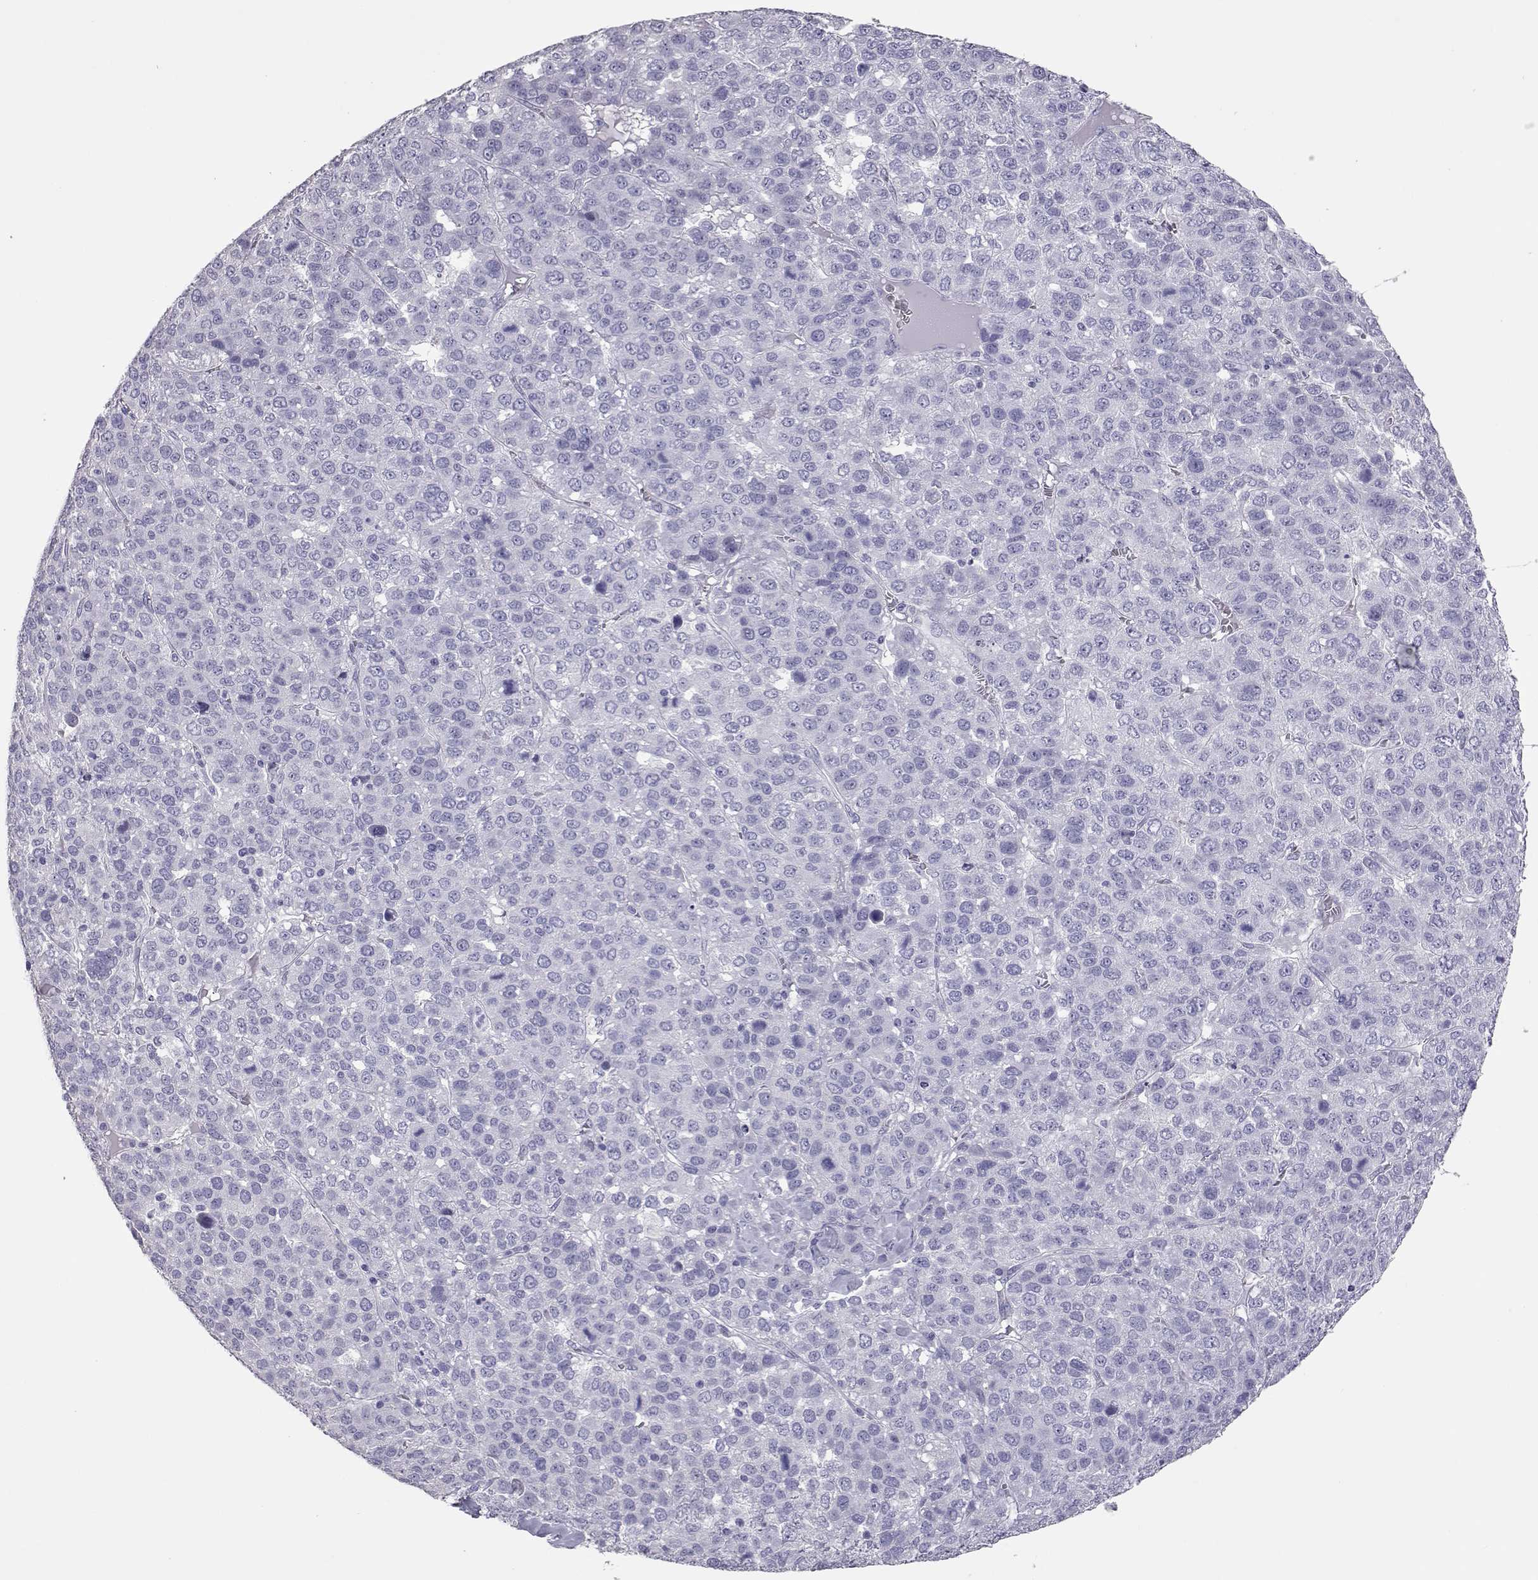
{"staining": {"intensity": "negative", "quantity": "none", "location": "none"}, "tissue": "liver cancer", "cell_type": "Tumor cells", "image_type": "cancer", "snomed": [{"axis": "morphology", "description": "Carcinoma, Hepatocellular, NOS"}, {"axis": "topography", "description": "Liver"}], "caption": "IHC photomicrograph of neoplastic tissue: human liver cancer (hepatocellular carcinoma) stained with DAB shows no significant protein expression in tumor cells.", "gene": "PMCH", "patient": {"sex": "male", "age": 69}}